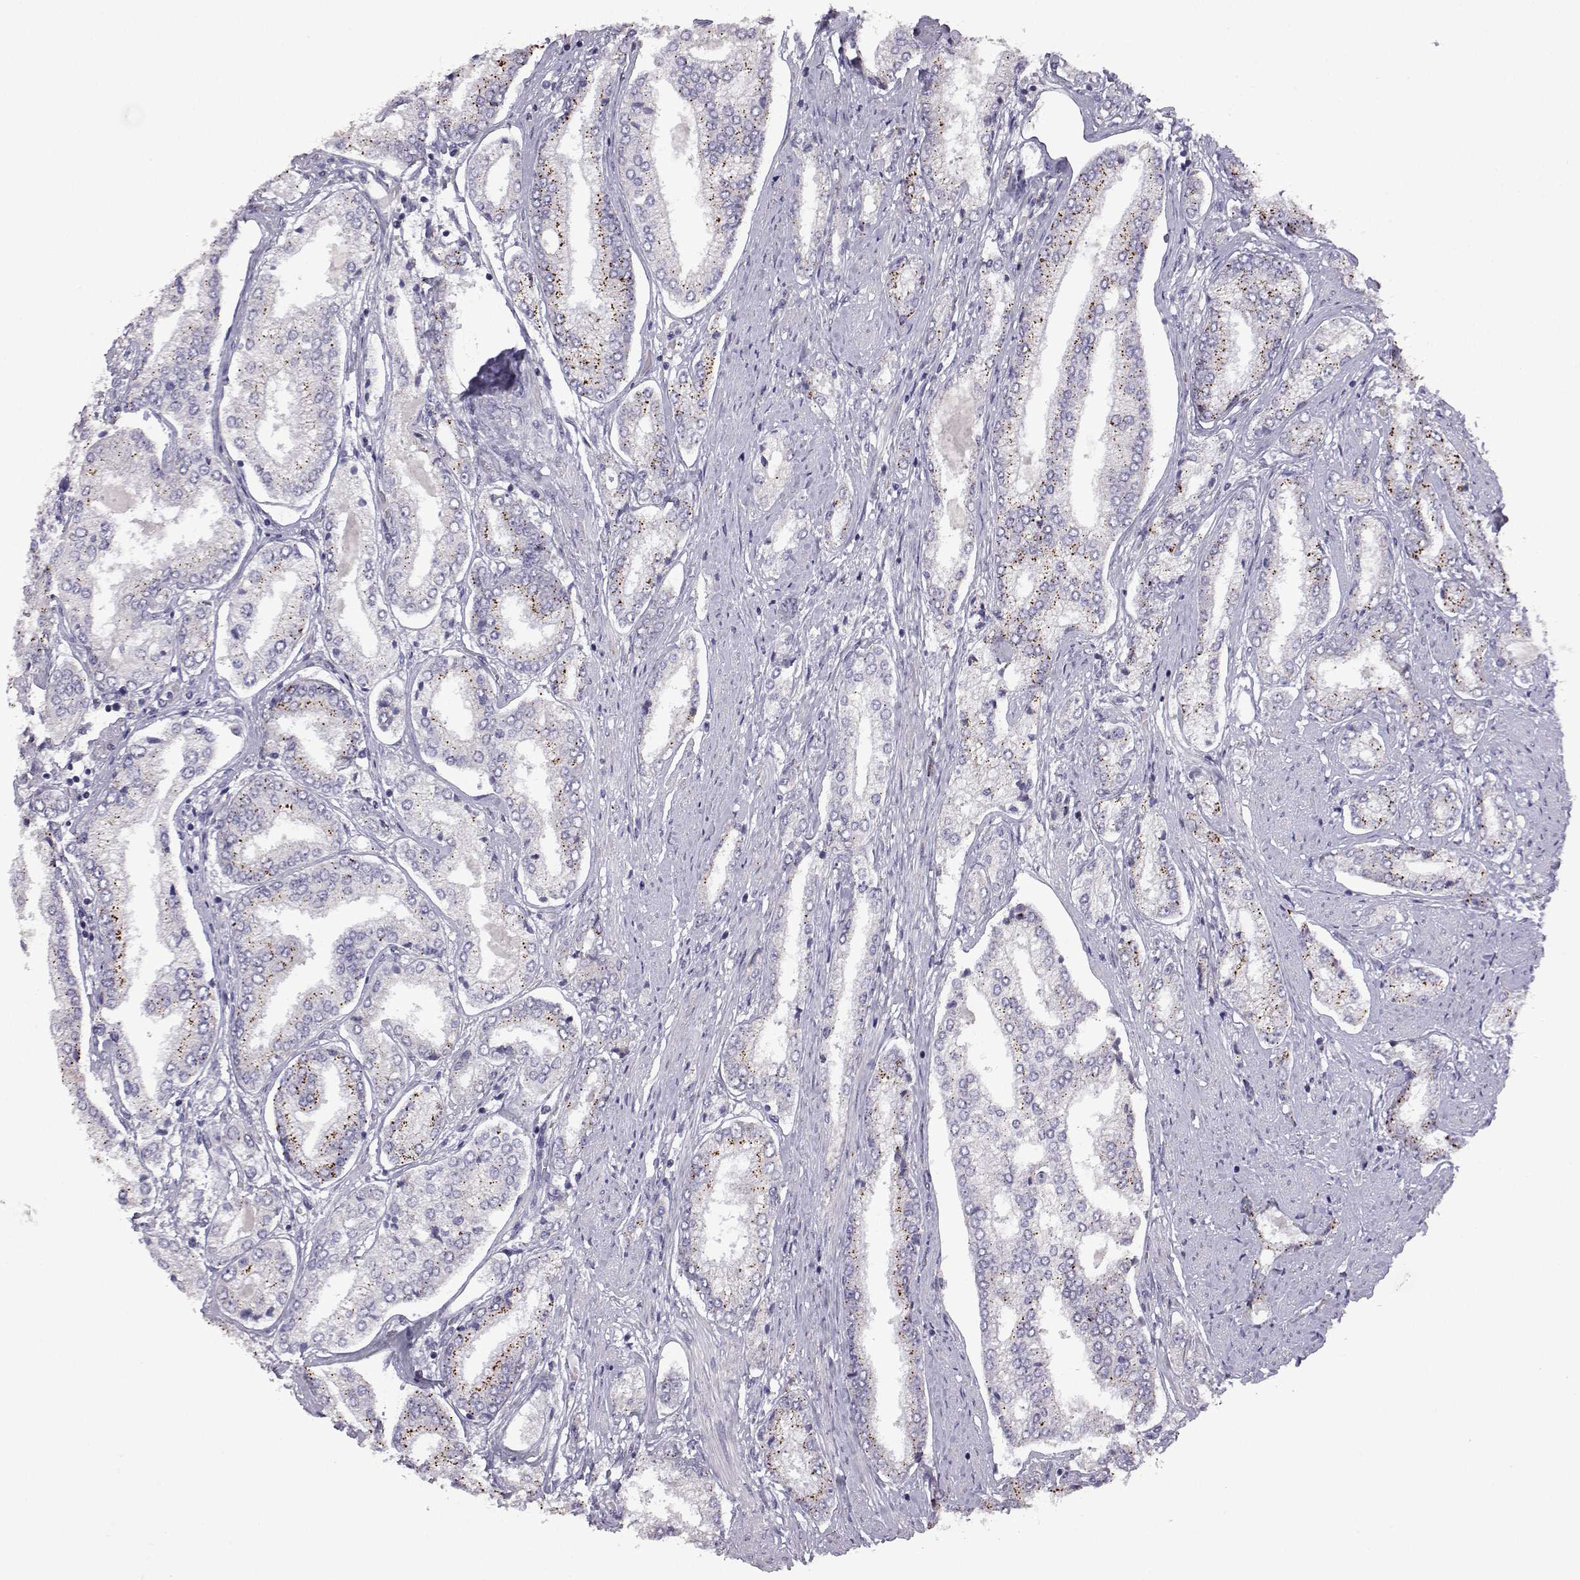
{"staining": {"intensity": "negative", "quantity": "none", "location": "none"}, "tissue": "prostate cancer", "cell_type": "Tumor cells", "image_type": "cancer", "snomed": [{"axis": "morphology", "description": "Adenocarcinoma, NOS"}, {"axis": "topography", "description": "Prostate"}], "caption": "Immunohistochemistry of human prostate cancer demonstrates no expression in tumor cells.", "gene": "VGF", "patient": {"sex": "male", "age": 63}}